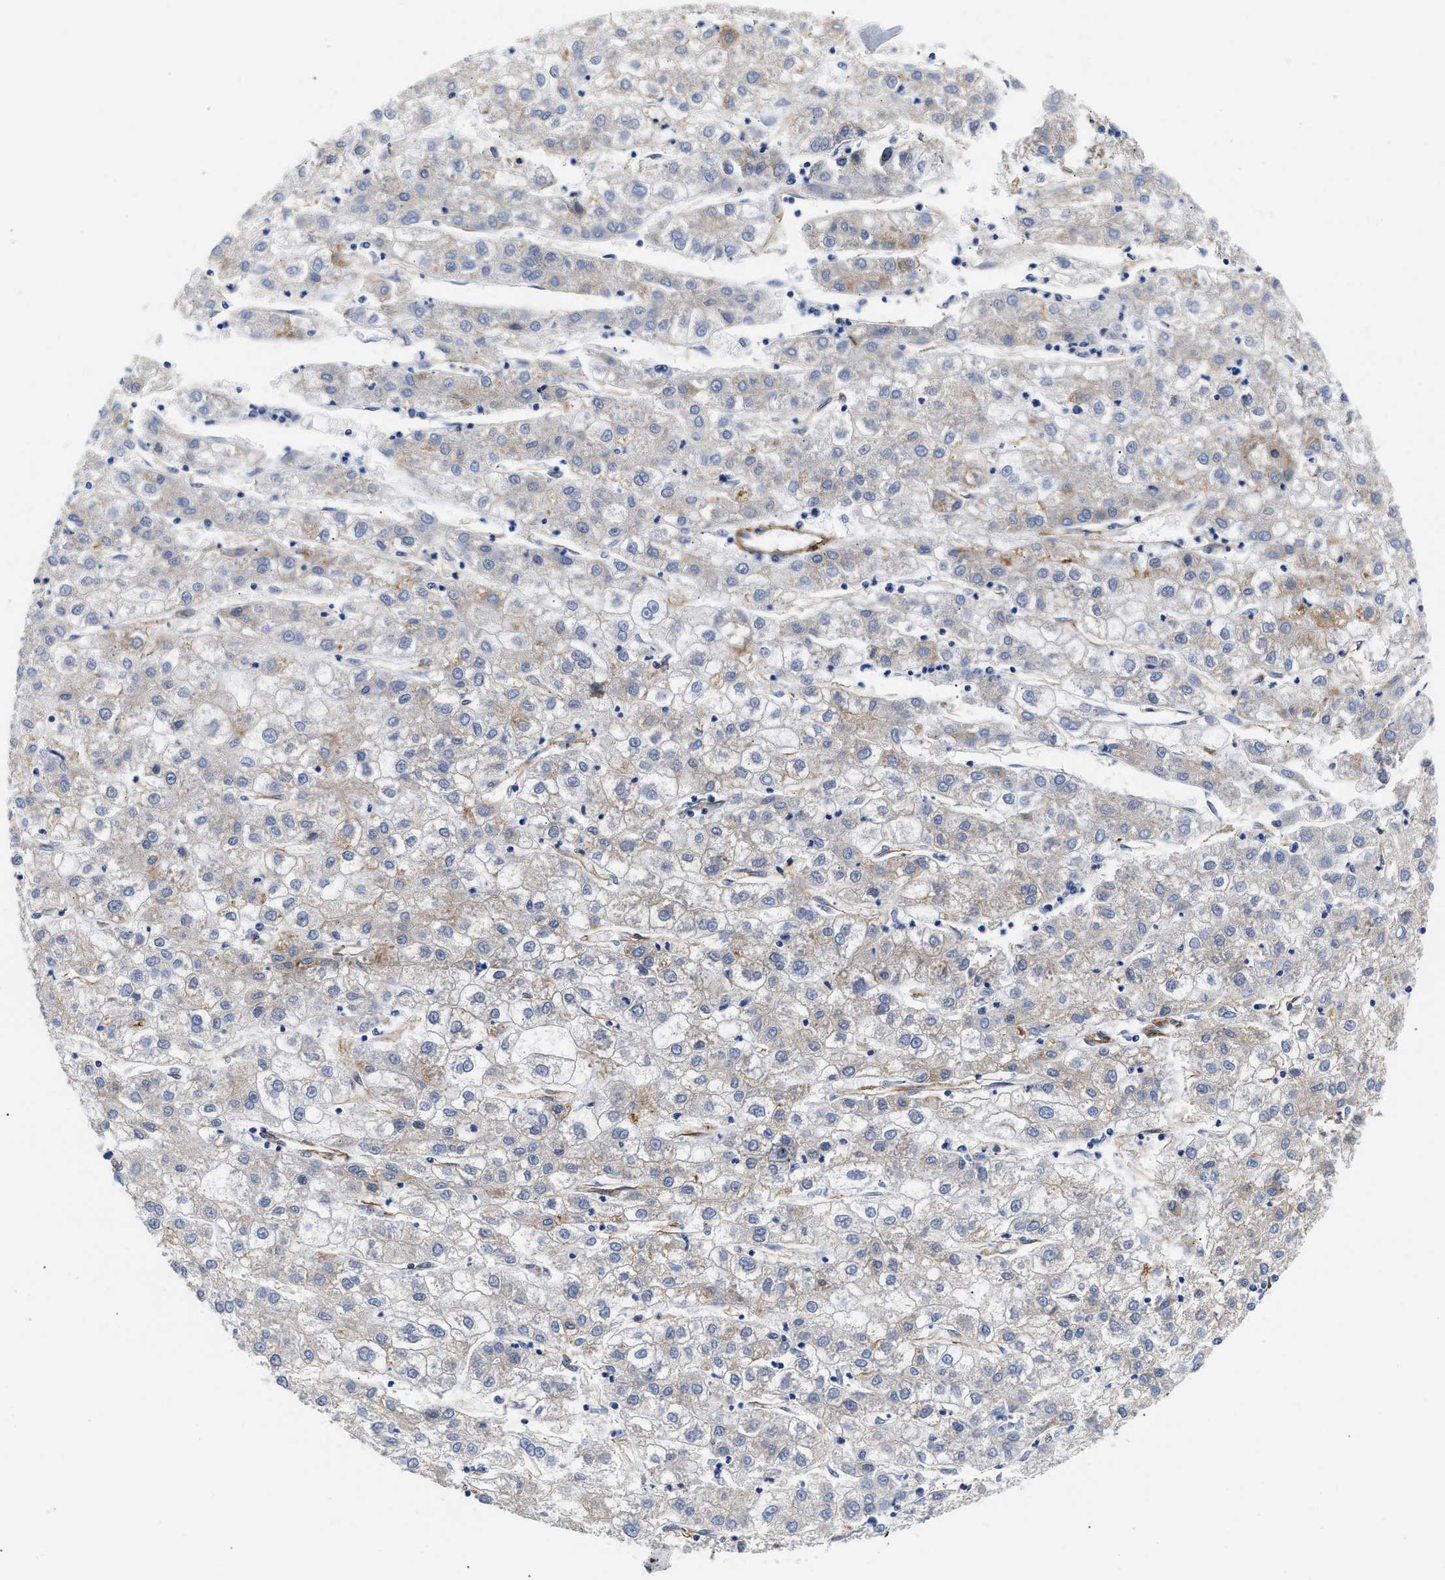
{"staining": {"intensity": "weak", "quantity": "25%-75%", "location": "cytoplasmic/membranous"}, "tissue": "liver cancer", "cell_type": "Tumor cells", "image_type": "cancer", "snomed": [{"axis": "morphology", "description": "Carcinoma, Hepatocellular, NOS"}, {"axis": "topography", "description": "Liver"}], "caption": "Immunohistochemistry (DAB) staining of human liver hepatocellular carcinoma exhibits weak cytoplasmic/membranous protein staining in approximately 25%-75% of tumor cells. Immunohistochemistry (ihc) stains the protein of interest in brown and the nuclei are stained blue.", "gene": "TRIM29", "patient": {"sex": "male", "age": 72}}